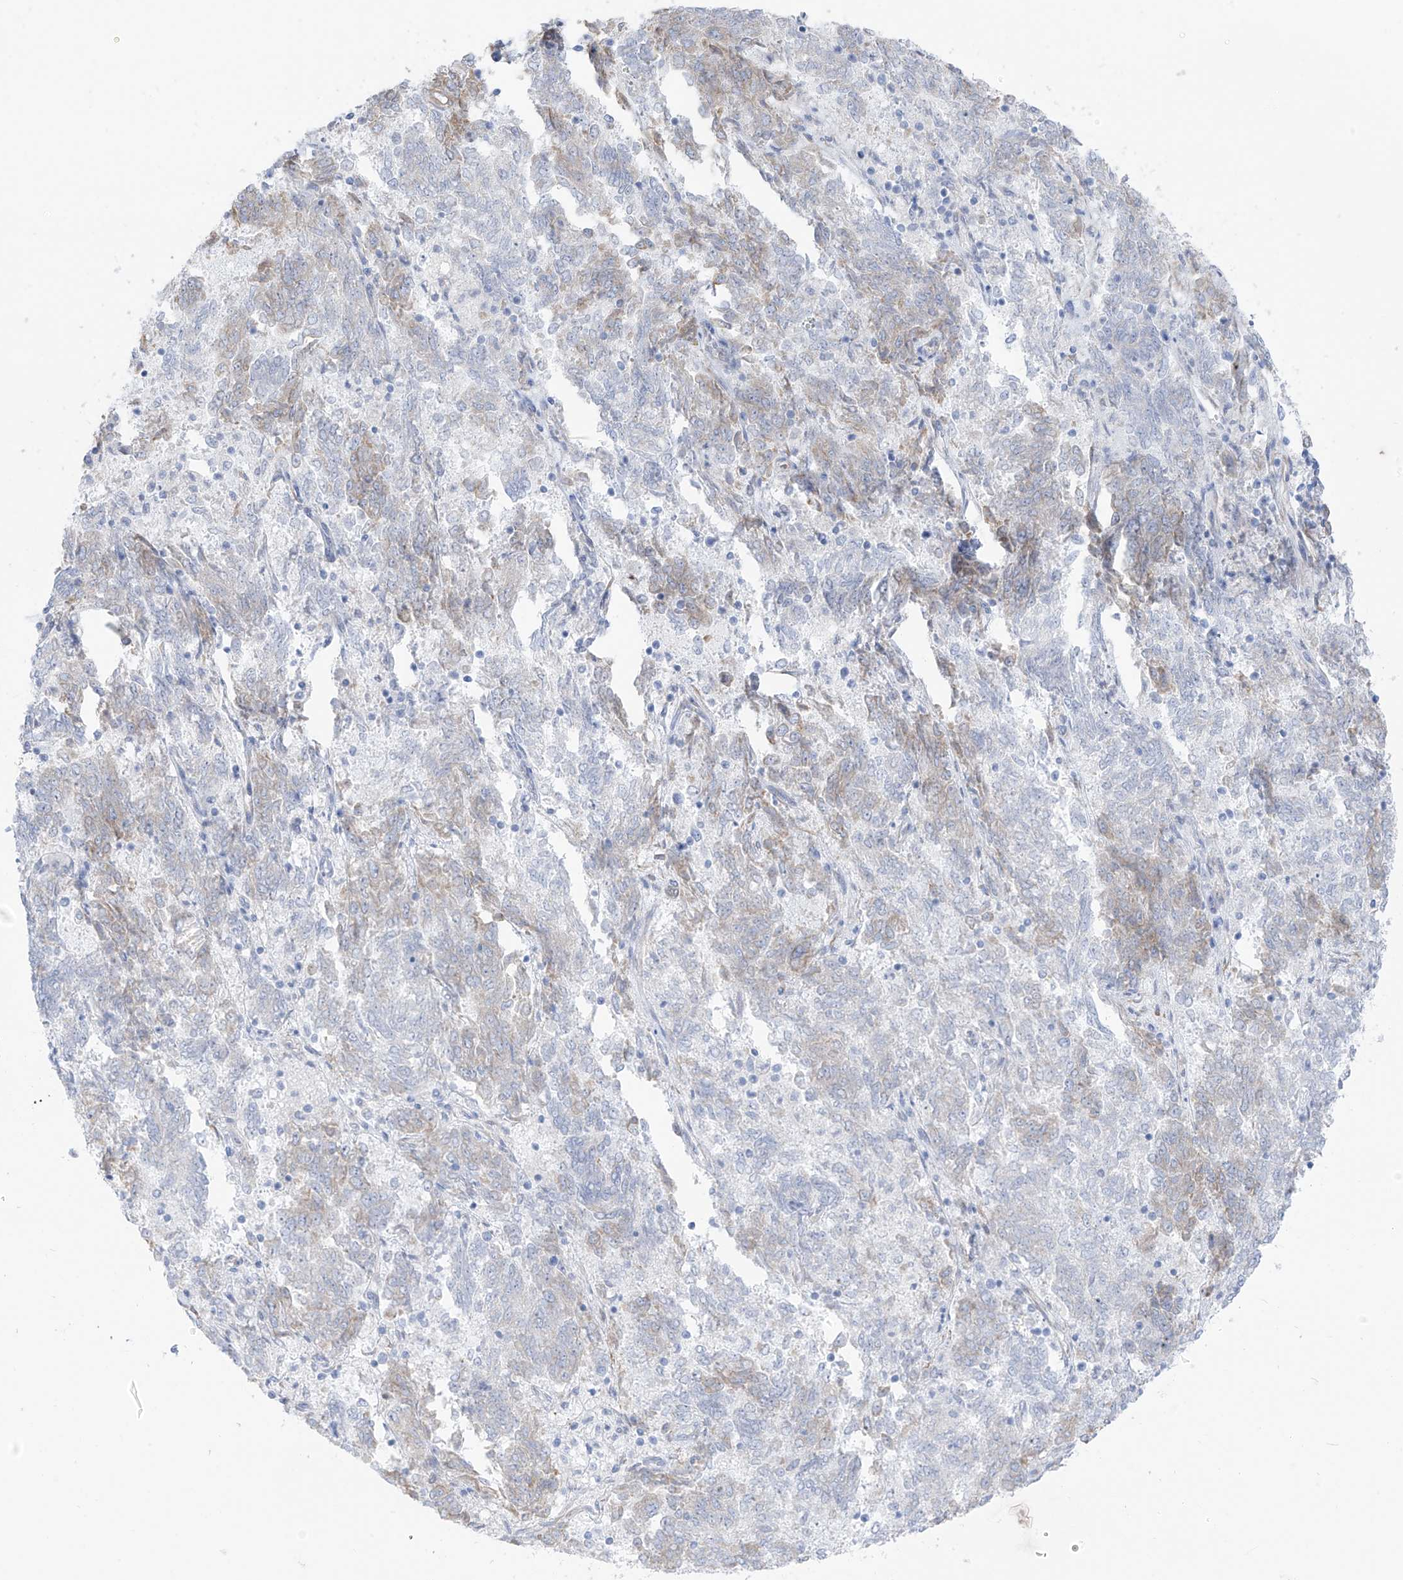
{"staining": {"intensity": "weak", "quantity": "<25%", "location": "cytoplasmic/membranous"}, "tissue": "endometrial cancer", "cell_type": "Tumor cells", "image_type": "cancer", "snomed": [{"axis": "morphology", "description": "Adenocarcinoma, NOS"}, {"axis": "topography", "description": "Endometrium"}], "caption": "Tumor cells show no significant expression in endometrial adenocarcinoma.", "gene": "RCN2", "patient": {"sex": "female", "age": 80}}